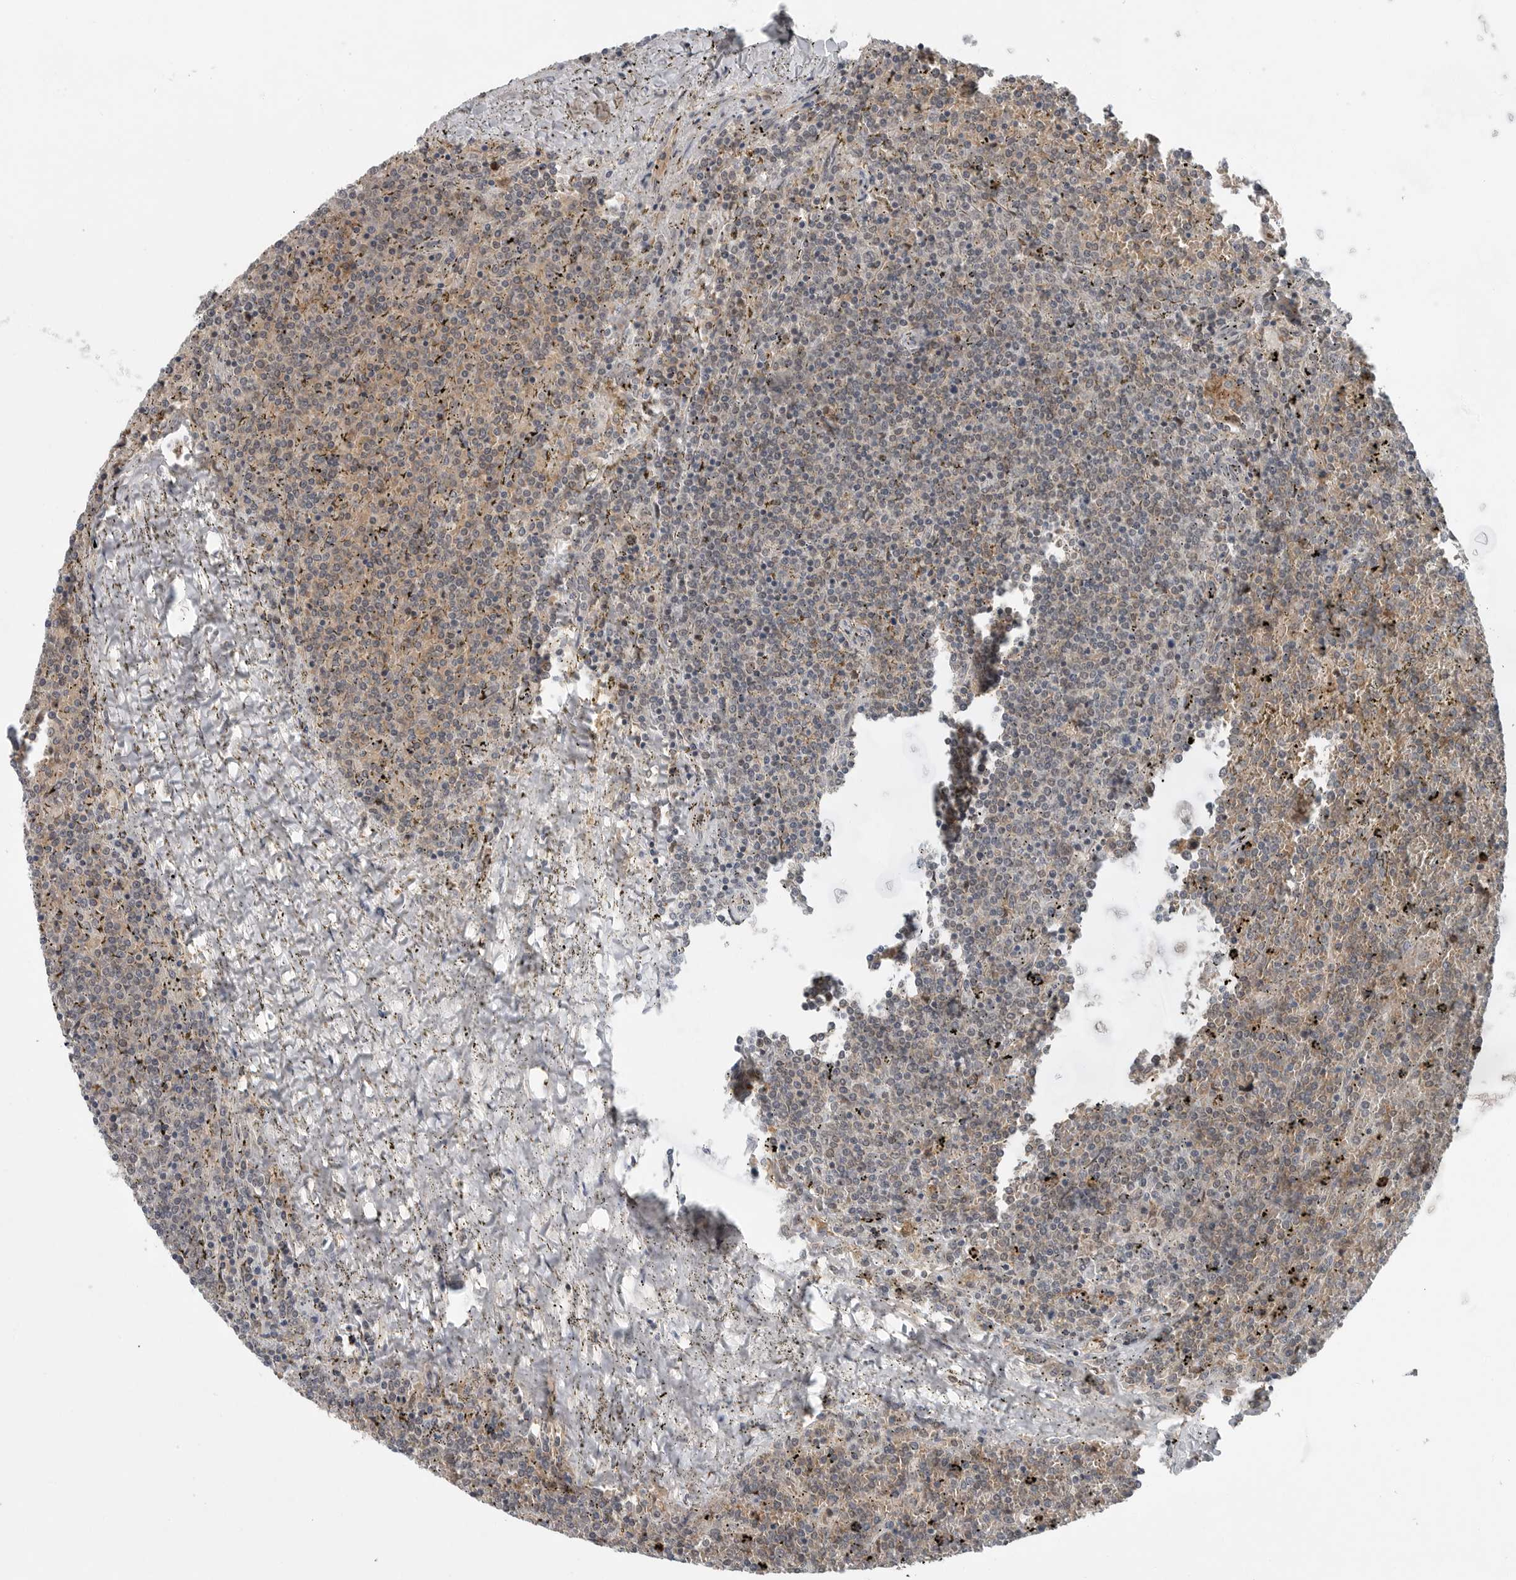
{"staining": {"intensity": "weak", "quantity": "25%-75%", "location": "cytoplasmic/membranous"}, "tissue": "lymphoma", "cell_type": "Tumor cells", "image_type": "cancer", "snomed": [{"axis": "morphology", "description": "Malignant lymphoma, non-Hodgkin's type, Low grade"}, {"axis": "topography", "description": "Spleen"}], "caption": "Immunohistochemistry (IHC) of human lymphoma displays low levels of weak cytoplasmic/membranous expression in about 25%-75% of tumor cells.", "gene": "SCP2", "patient": {"sex": "female", "age": 19}}